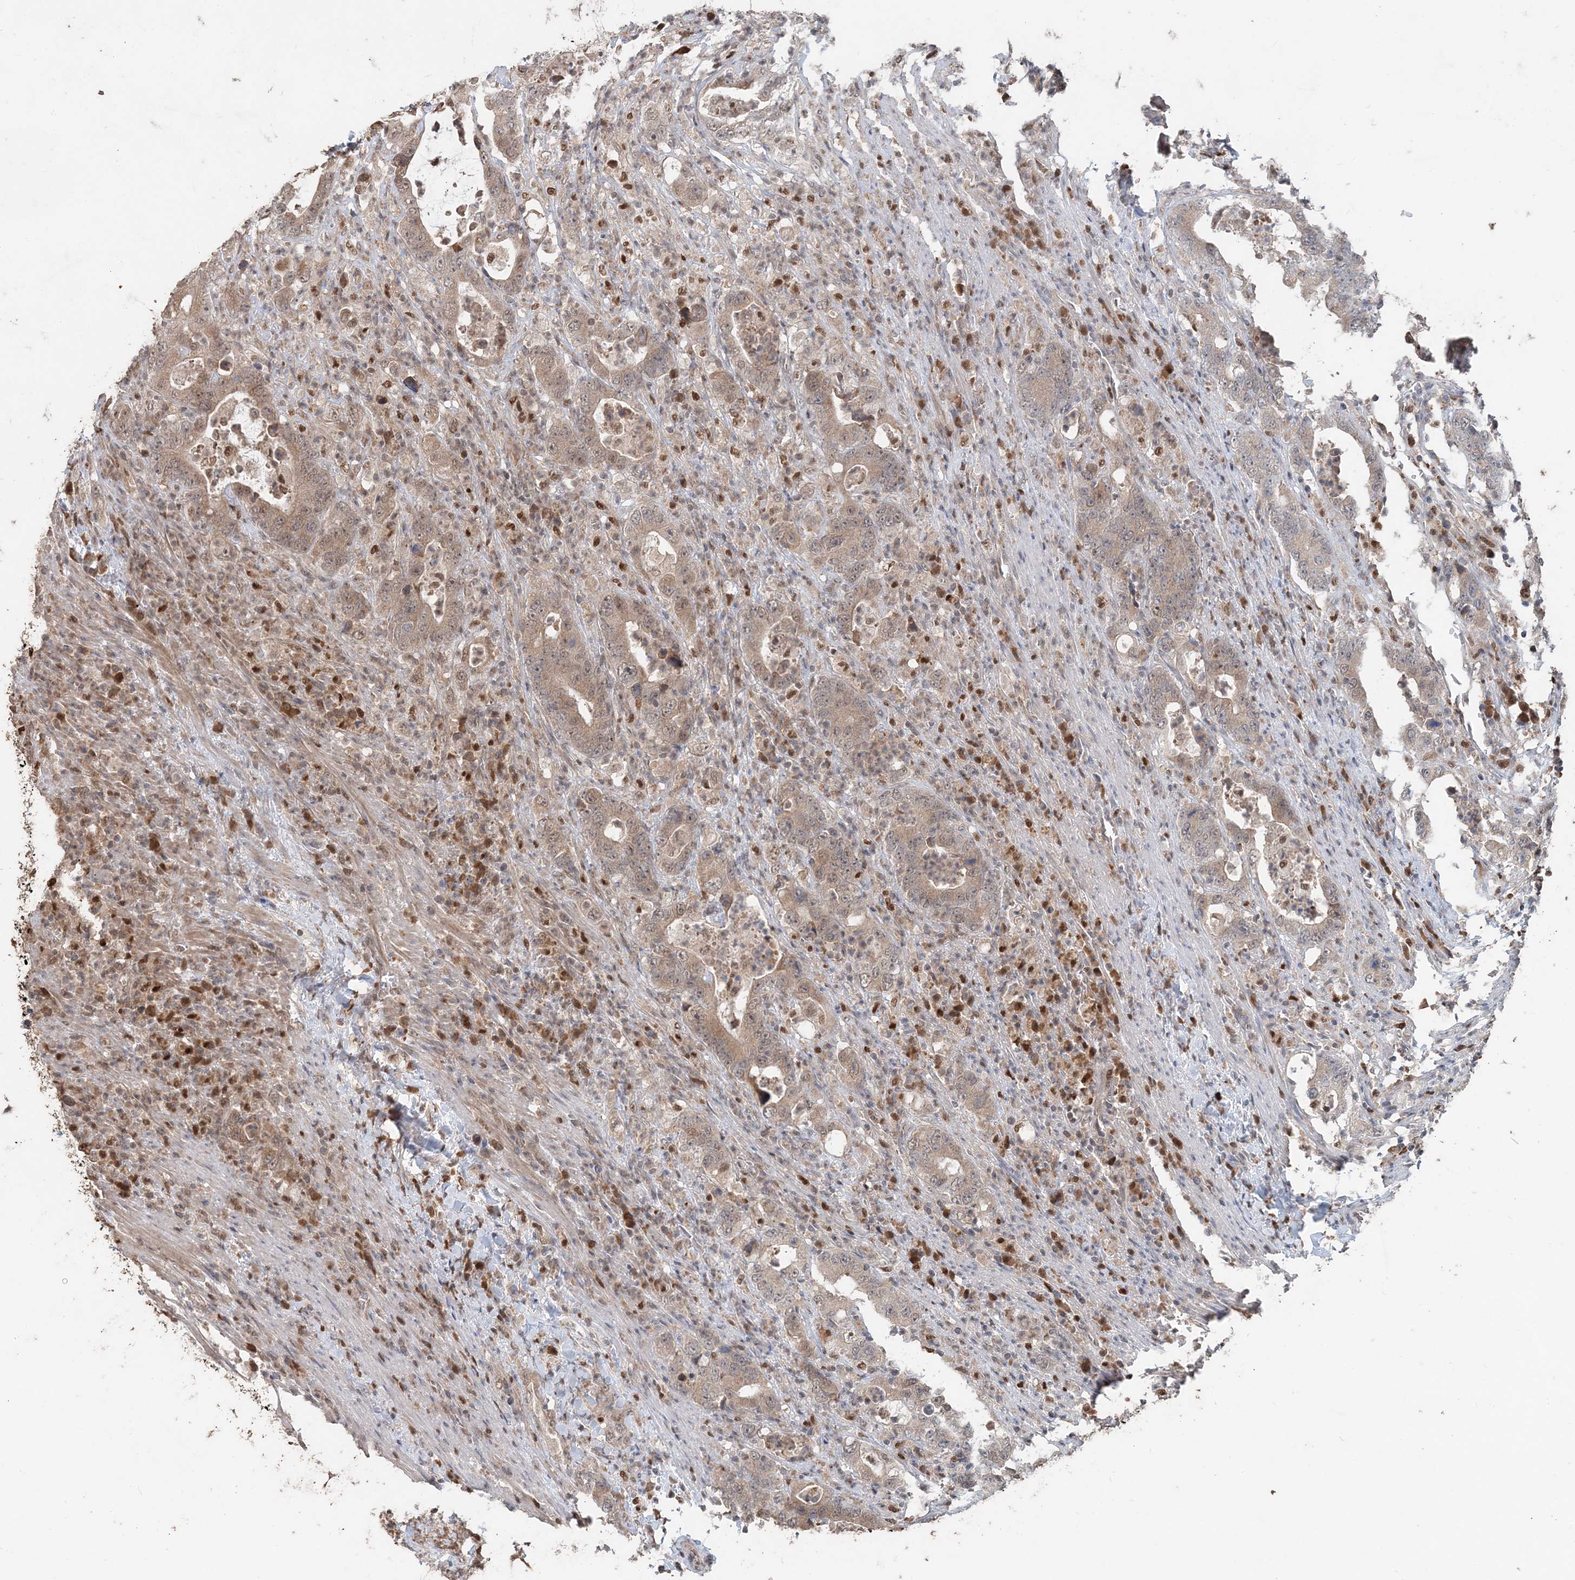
{"staining": {"intensity": "weak", "quantity": ">75%", "location": "cytoplasmic/membranous"}, "tissue": "colorectal cancer", "cell_type": "Tumor cells", "image_type": "cancer", "snomed": [{"axis": "morphology", "description": "Adenocarcinoma, NOS"}, {"axis": "topography", "description": "Colon"}], "caption": "Colorectal adenocarcinoma tissue shows weak cytoplasmic/membranous staining in approximately >75% of tumor cells", "gene": "SLU7", "patient": {"sex": "female", "age": 75}}